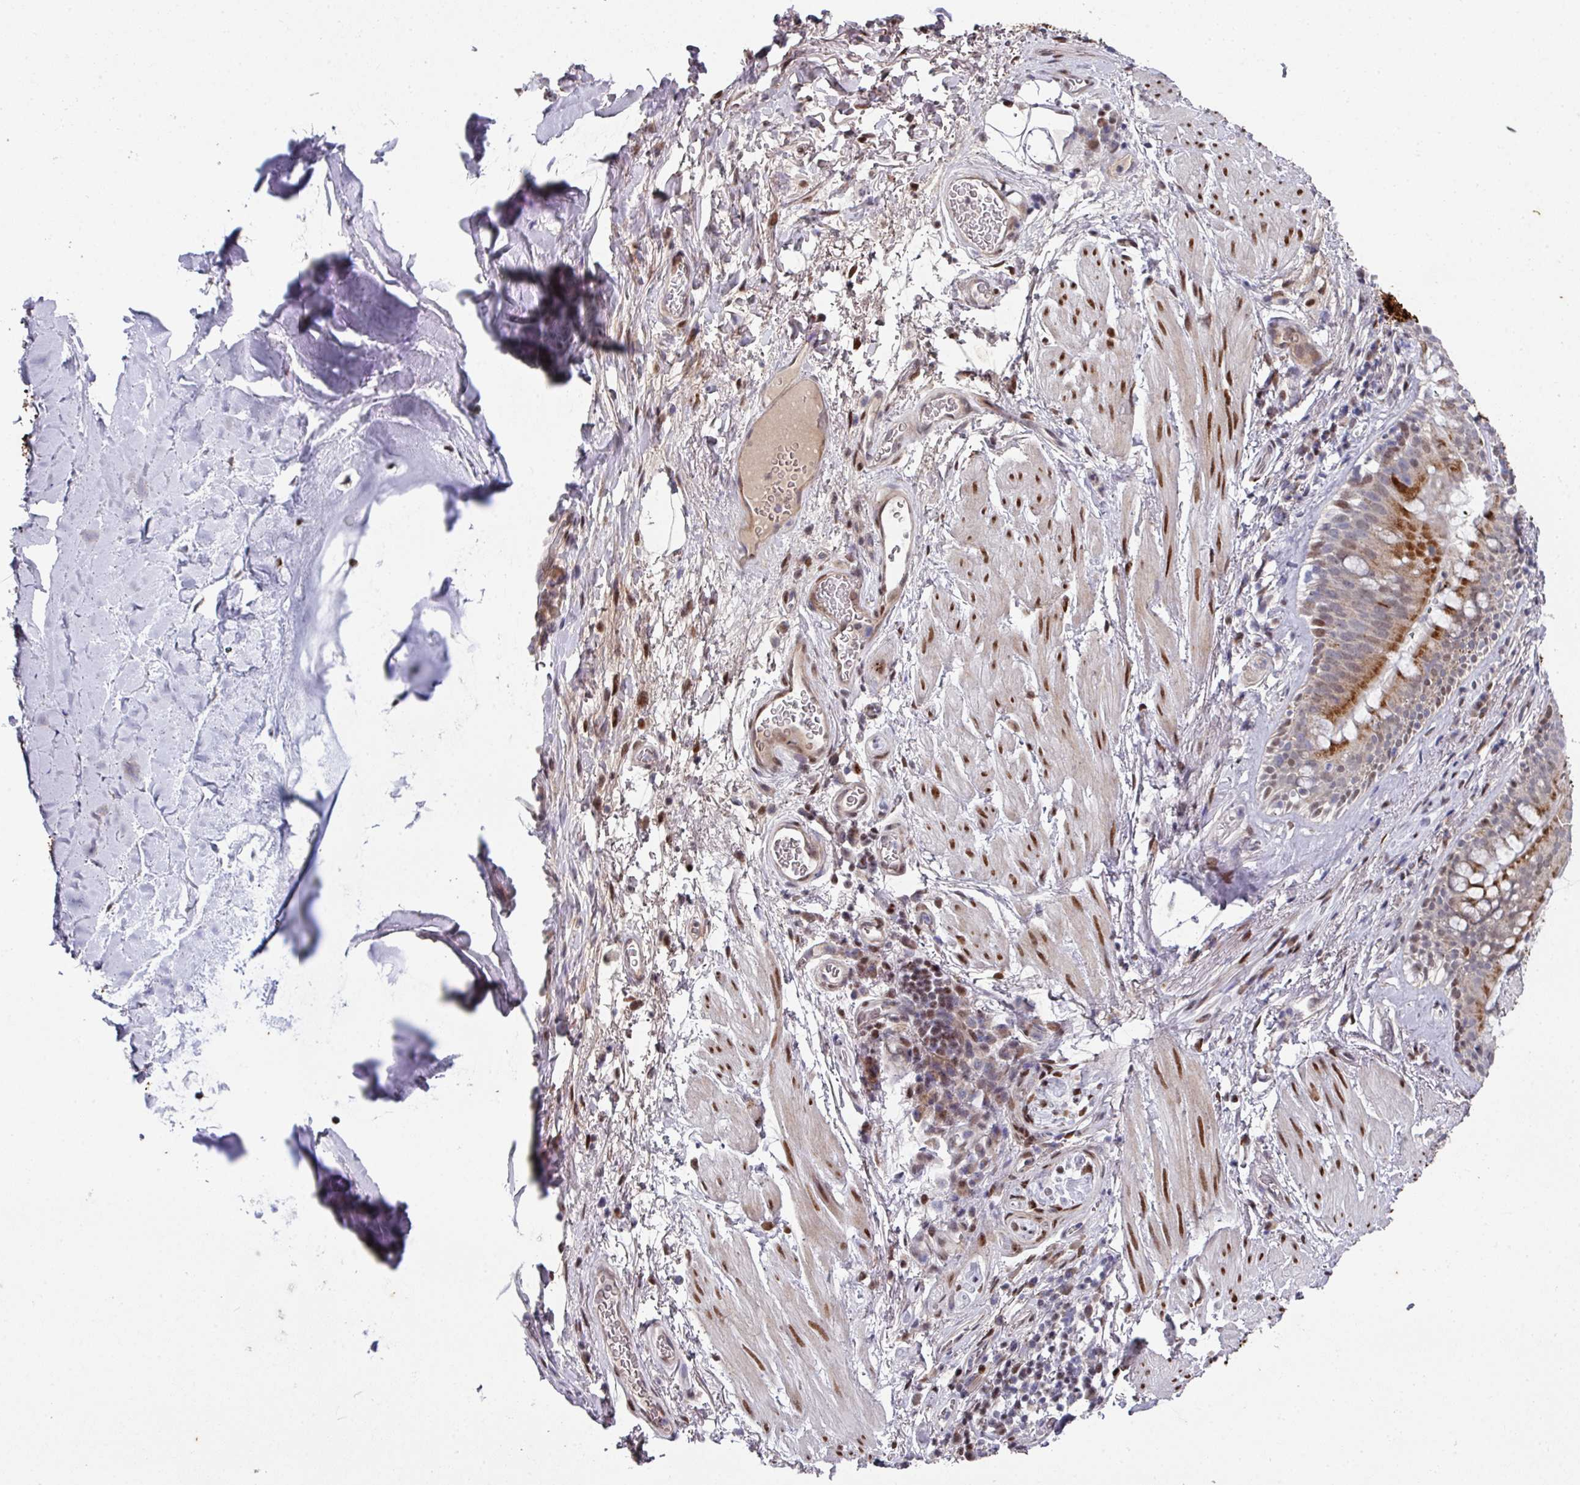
{"staining": {"intensity": "moderate", "quantity": "<25%", "location": "nuclear"}, "tissue": "soft tissue", "cell_type": "Chondrocytes", "image_type": "normal", "snomed": [{"axis": "morphology", "description": "Normal tissue, NOS"}, {"axis": "topography", "description": "Cartilage tissue"}, {"axis": "topography", "description": "Bronchus"}], "caption": "Soft tissue stained with a brown dye demonstrates moderate nuclear positive positivity in about <25% of chondrocytes.", "gene": "CBX7", "patient": {"sex": "male", "age": 58}}